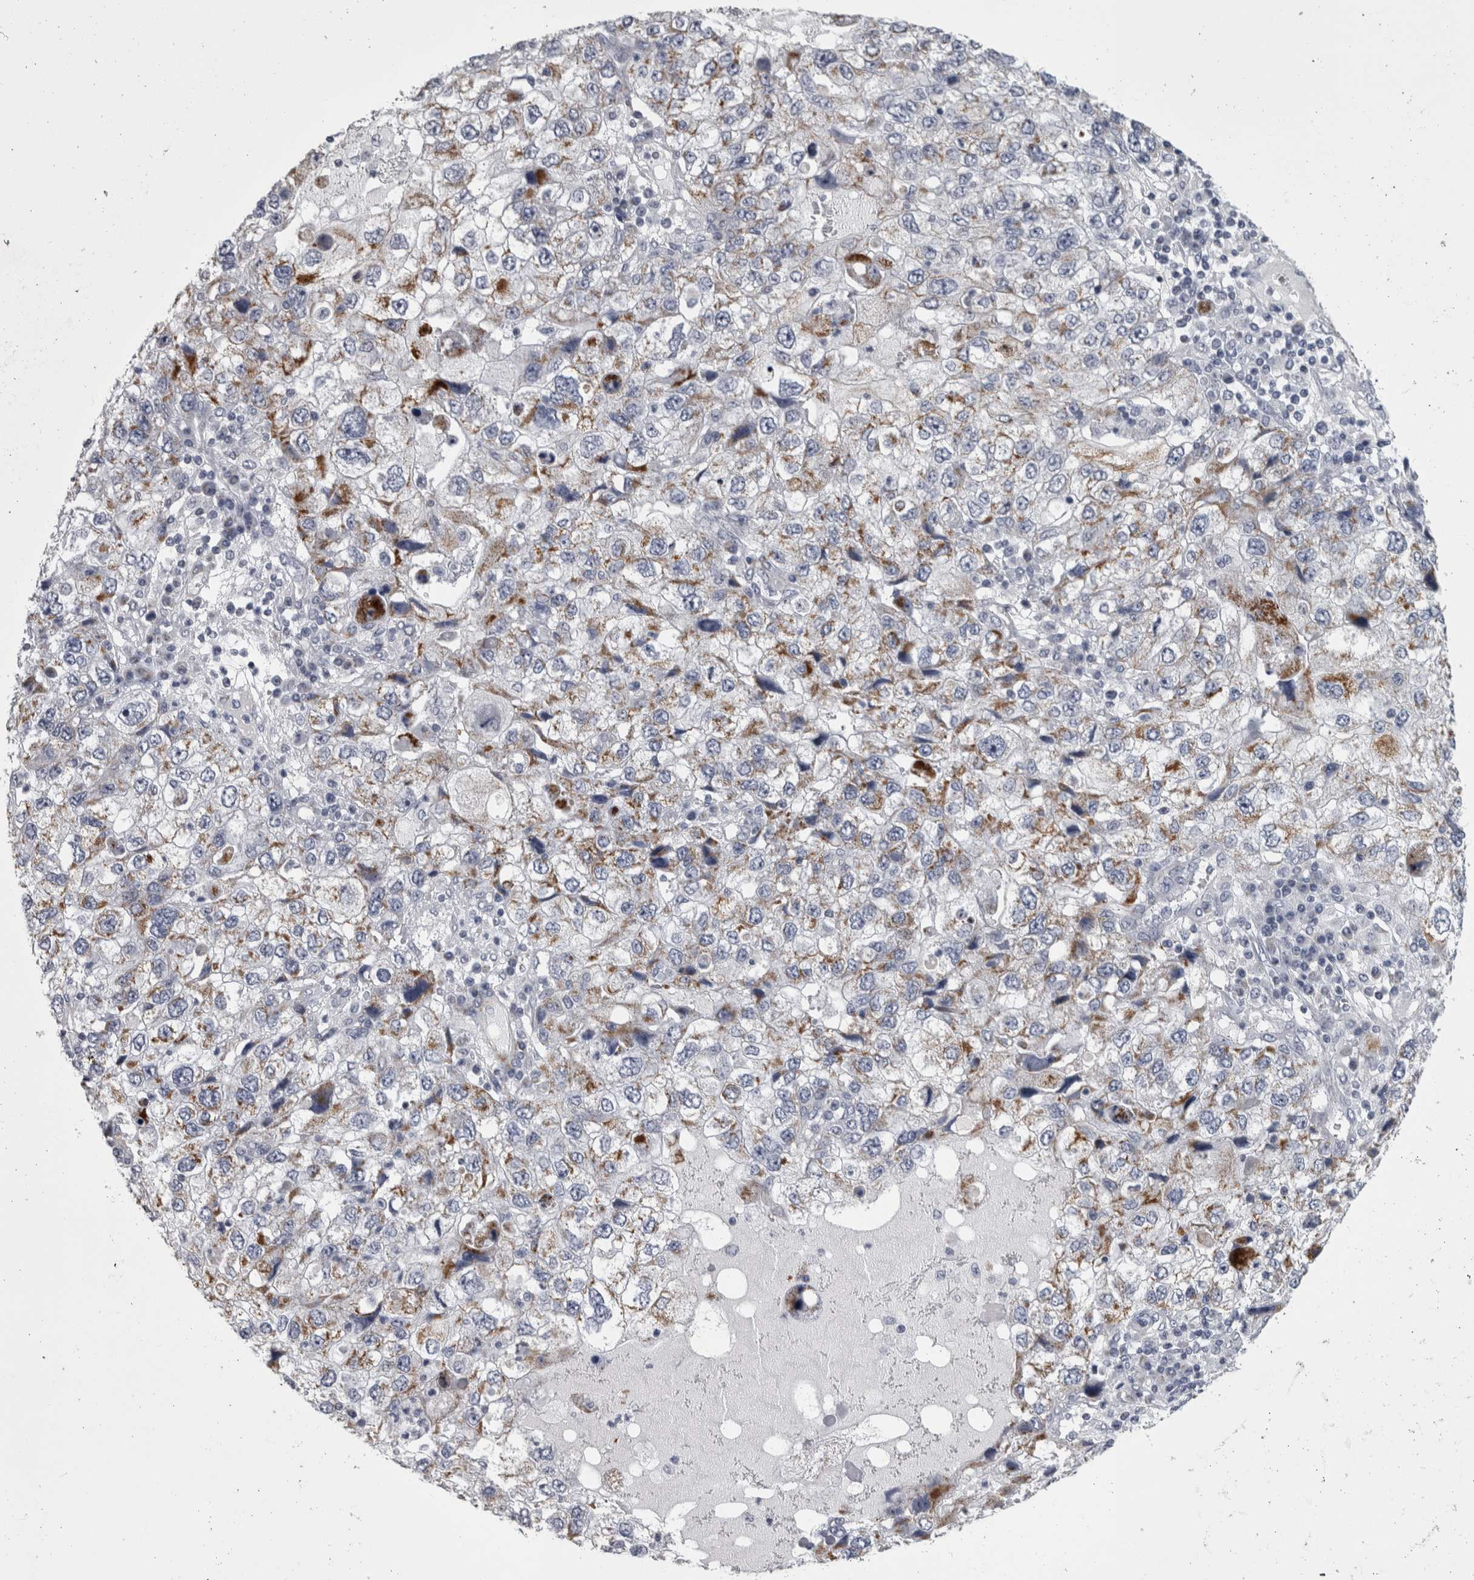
{"staining": {"intensity": "moderate", "quantity": "25%-75%", "location": "cytoplasmic/membranous"}, "tissue": "endometrial cancer", "cell_type": "Tumor cells", "image_type": "cancer", "snomed": [{"axis": "morphology", "description": "Adenocarcinoma, NOS"}, {"axis": "topography", "description": "Endometrium"}], "caption": "IHC micrograph of neoplastic tissue: human endometrial cancer stained using IHC demonstrates medium levels of moderate protein expression localized specifically in the cytoplasmic/membranous of tumor cells, appearing as a cytoplasmic/membranous brown color.", "gene": "DBT", "patient": {"sex": "female", "age": 49}}